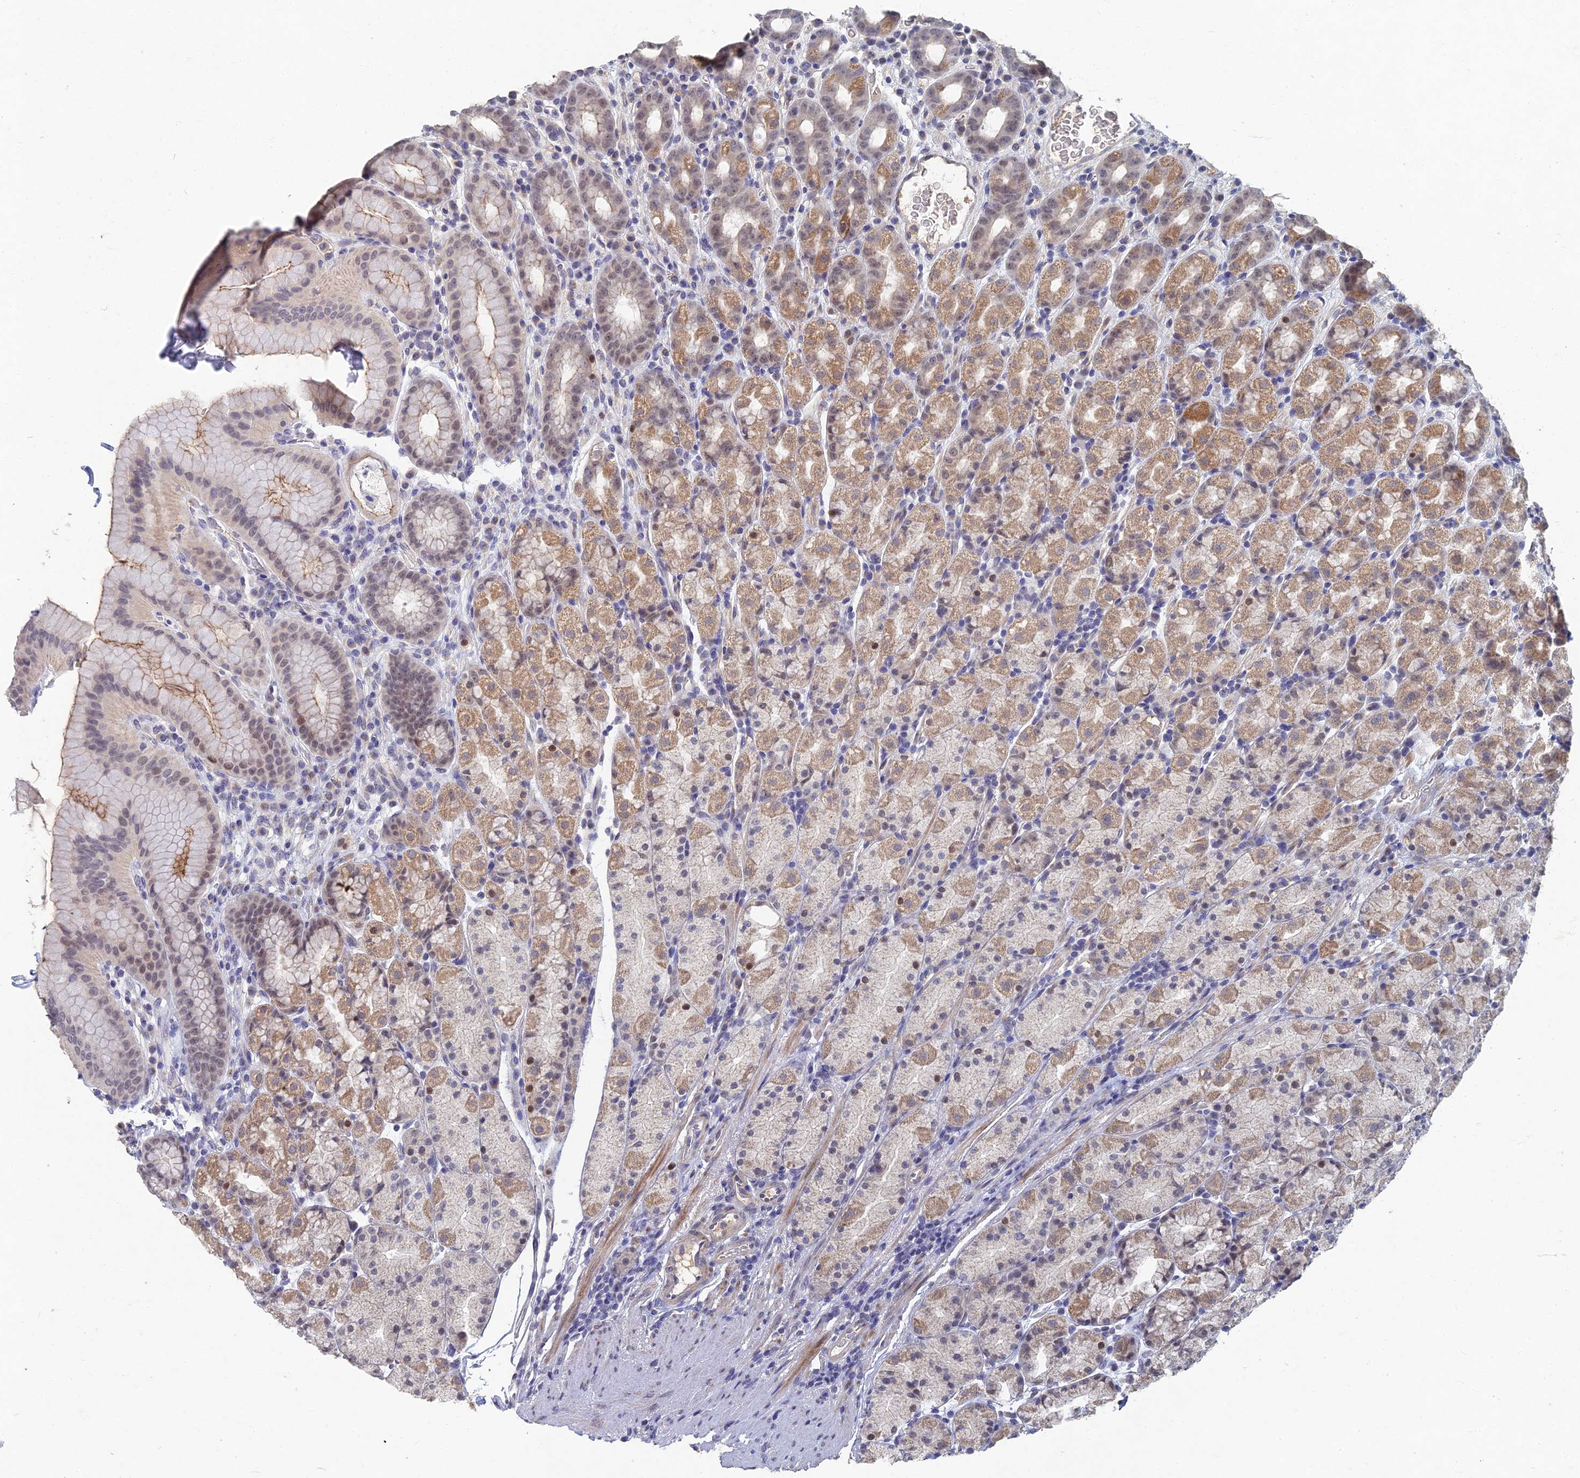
{"staining": {"intensity": "moderate", "quantity": "25%-75%", "location": "cytoplasmic/membranous,nuclear"}, "tissue": "stomach", "cell_type": "Glandular cells", "image_type": "normal", "snomed": [{"axis": "morphology", "description": "Normal tissue, NOS"}, {"axis": "topography", "description": "Stomach, upper"}, {"axis": "topography", "description": "Stomach, lower"}, {"axis": "topography", "description": "Small intestine"}], "caption": "Protein expression analysis of benign stomach exhibits moderate cytoplasmic/membranous,nuclear expression in approximately 25%-75% of glandular cells. The staining was performed using DAB, with brown indicating positive protein expression. Nuclei are stained blue with hematoxylin.", "gene": "GNA15", "patient": {"sex": "male", "age": 68}}